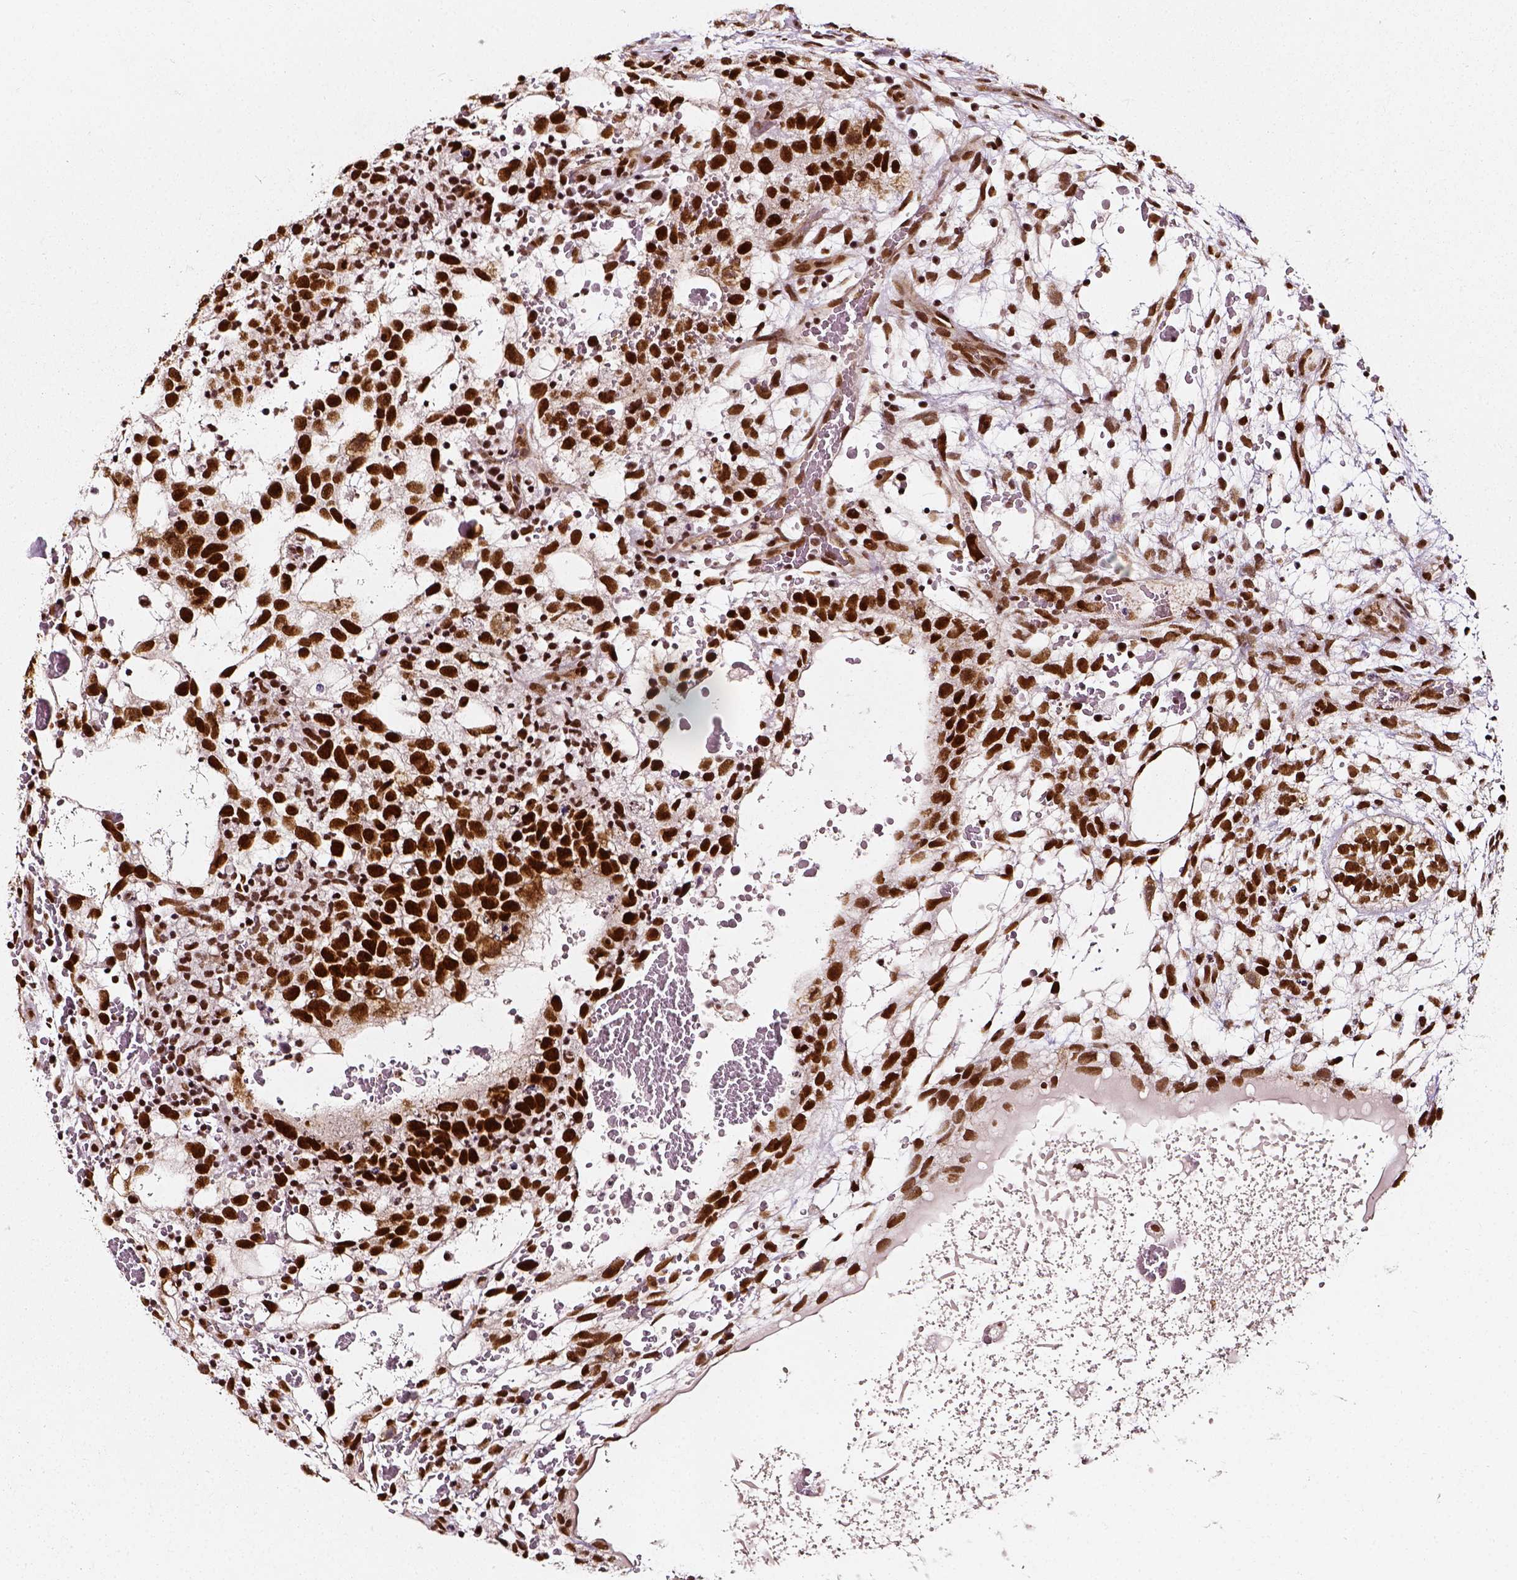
{"staining": {"intensity": "strong", "quantity": ">75%", "location": "nuclear"}, "tissue": "testis cancer", "cell_type": "Tumor cells", "image_type": "cancer", "snomed": [{"axis": "morphology", "description": "Normal tissue, NOS"}, {"axis": "morphology", "description": "Carcinoma, Embryonal, NOS"}, {"axis": "topography", "description": "Testis"}], "caption": "Testis embryonal carcinoma stained for a protein (brown) displays strong nuclear positive positivity in approximately >75% of tumor cells.", "gene": "NACC1", "patient": {"sex": "male", "age": 32}}